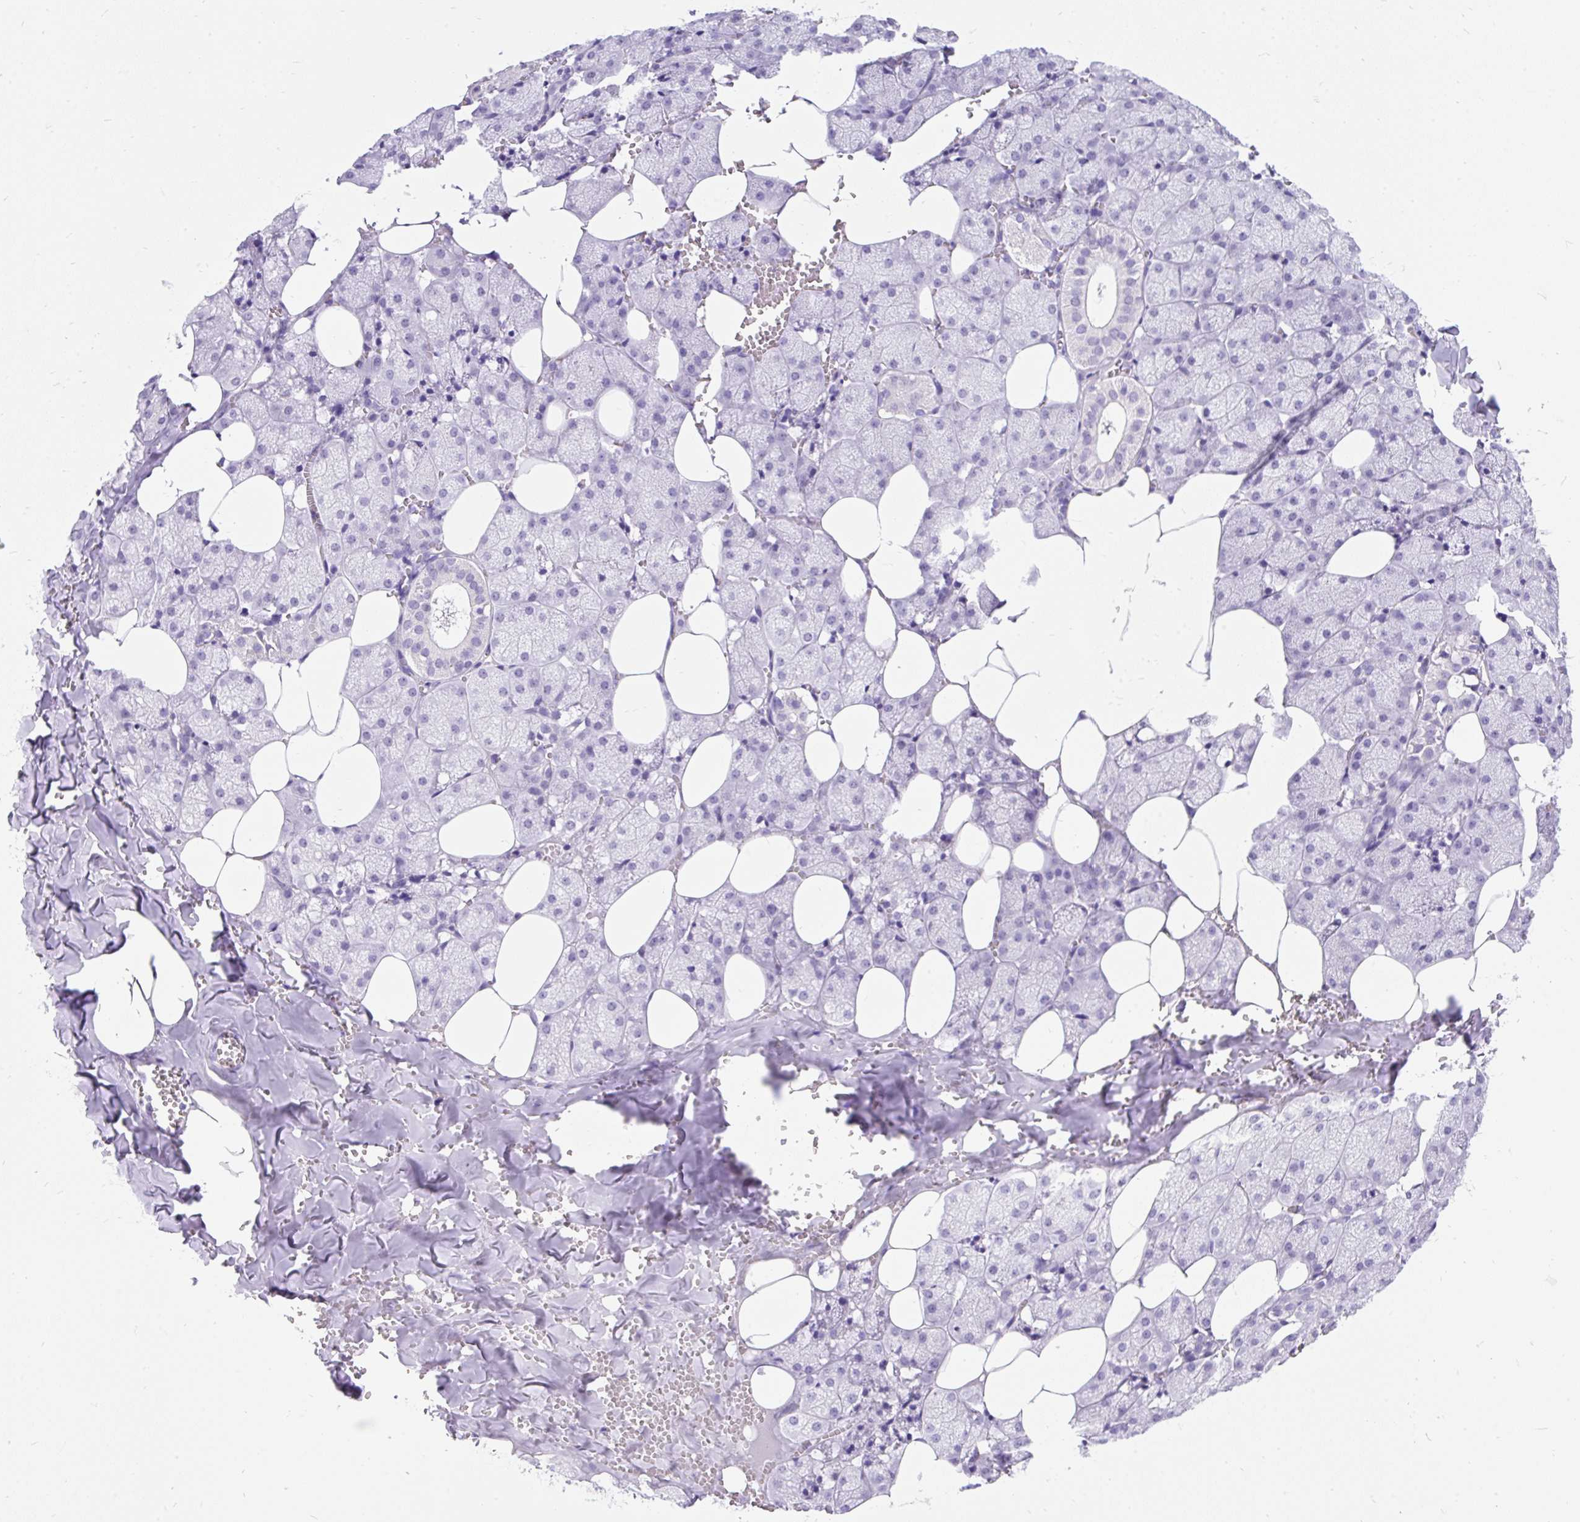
{"staining": {"intensity": "negative", "quantity": "none", "location": "none"}, "tissue": "salivary gland", "cell_type": "Glandular cells", "image_type": "normal", "snomed": [{"axis": "morphology", "description": "Normal tissue, NOS"}, {"axis": "topography", "description": "Salivary gland"}, {"axis": "topography", "description": "Peripheral nerve tissue"}], "caption": "IHC of unremarkable human salivary gland reveals no staining in glandular cells.", "gene": "SCGB1A1", "patient": {"sex": "male", "age": 38}}